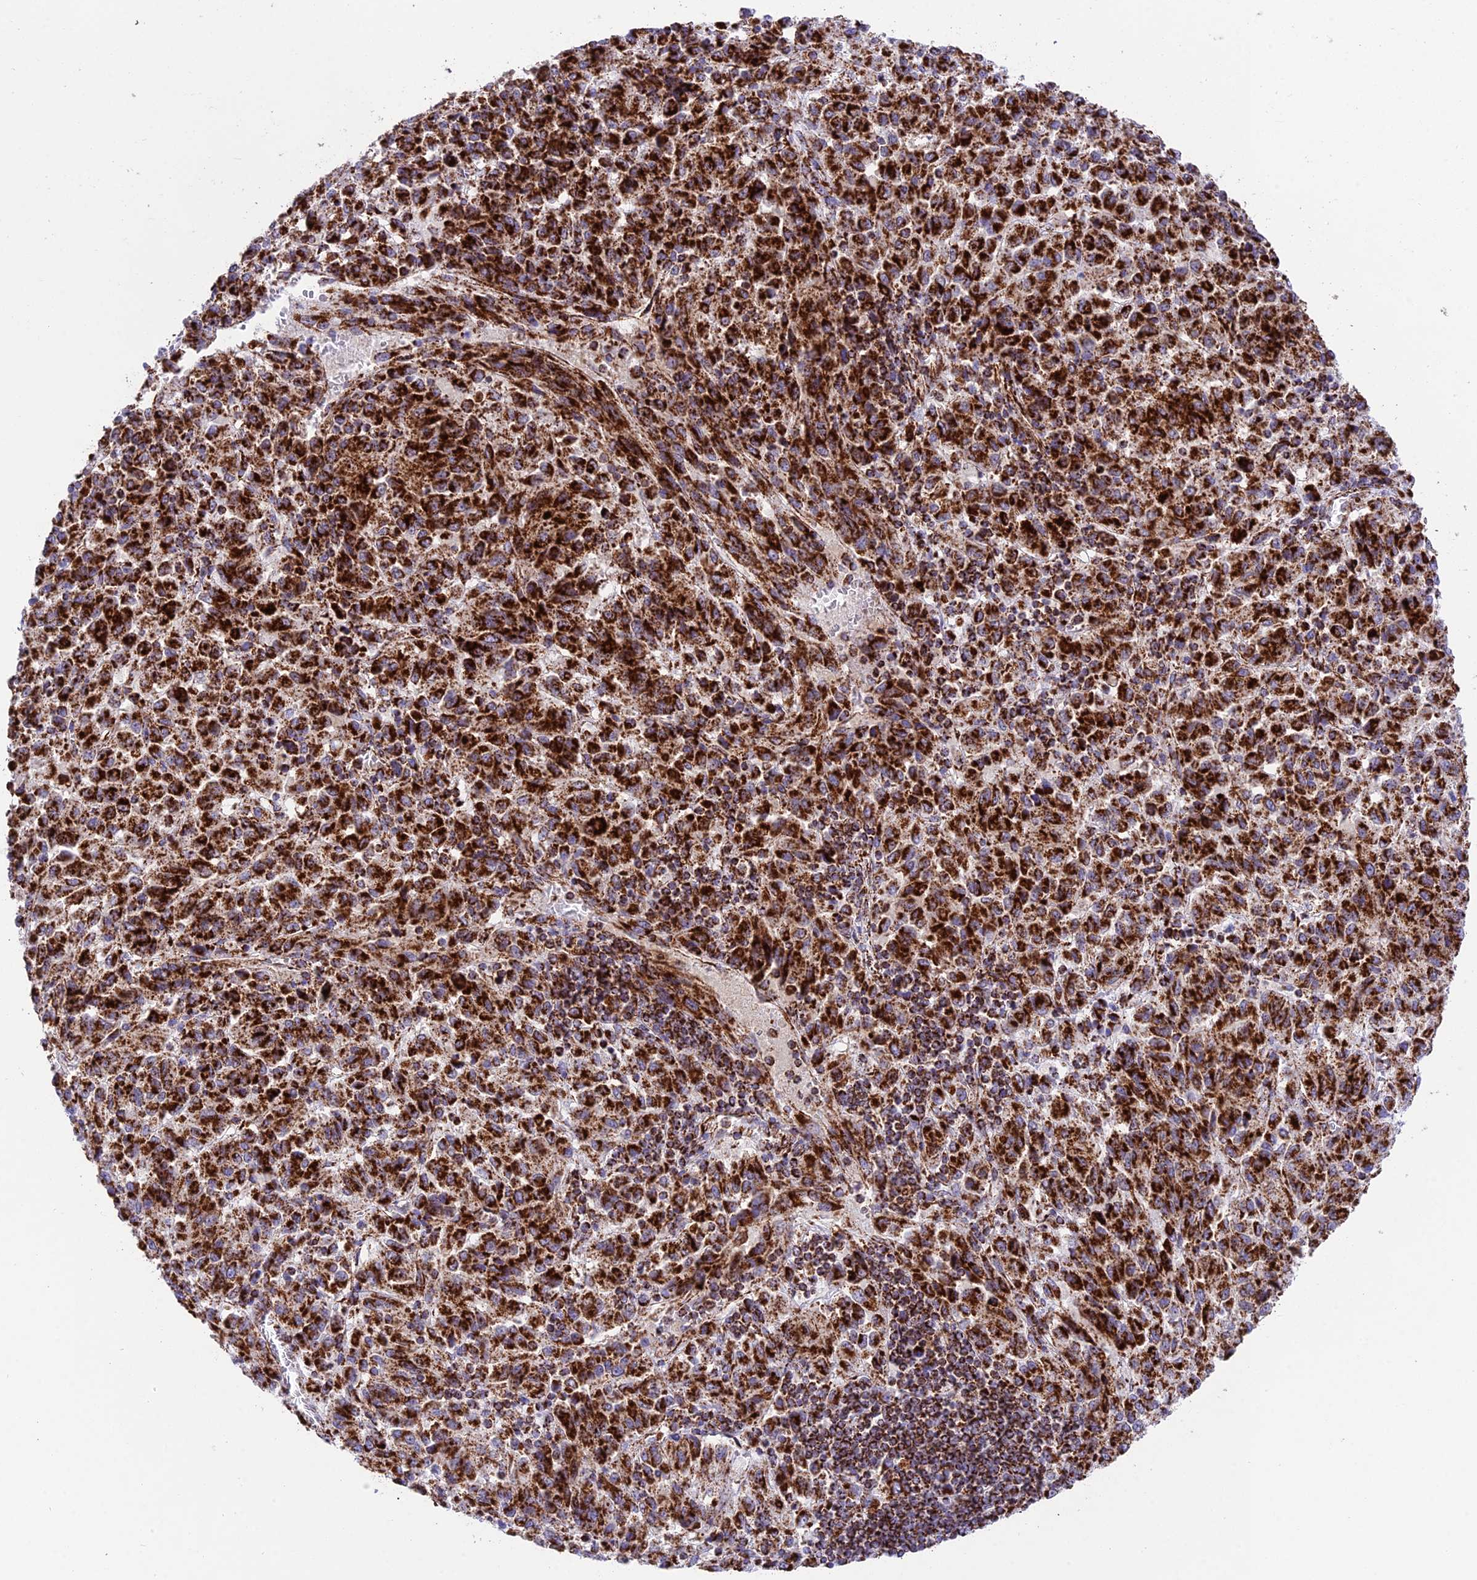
{"staining": {"intensity": "strong", "quantity": ">75%", "location": "cytoplasmic/membranous"}, "tissue": "melanoma", "cell_type": "Tumor cells", "image_type": "cancer", "snomed": [{"axis": "morphology", "description": "Malignant melanoma, Metastatic site"}, {"axis": "topography", "description": "Lung"}], "caption": "Protein positivity by IHC exhibits strong cytoplasmic/membranous staining in about >75% of tumor cells in malignant melanoma (metastatic site).", "gene": "CHCHD3", "patient": {"sex": "male", "age": 64}}